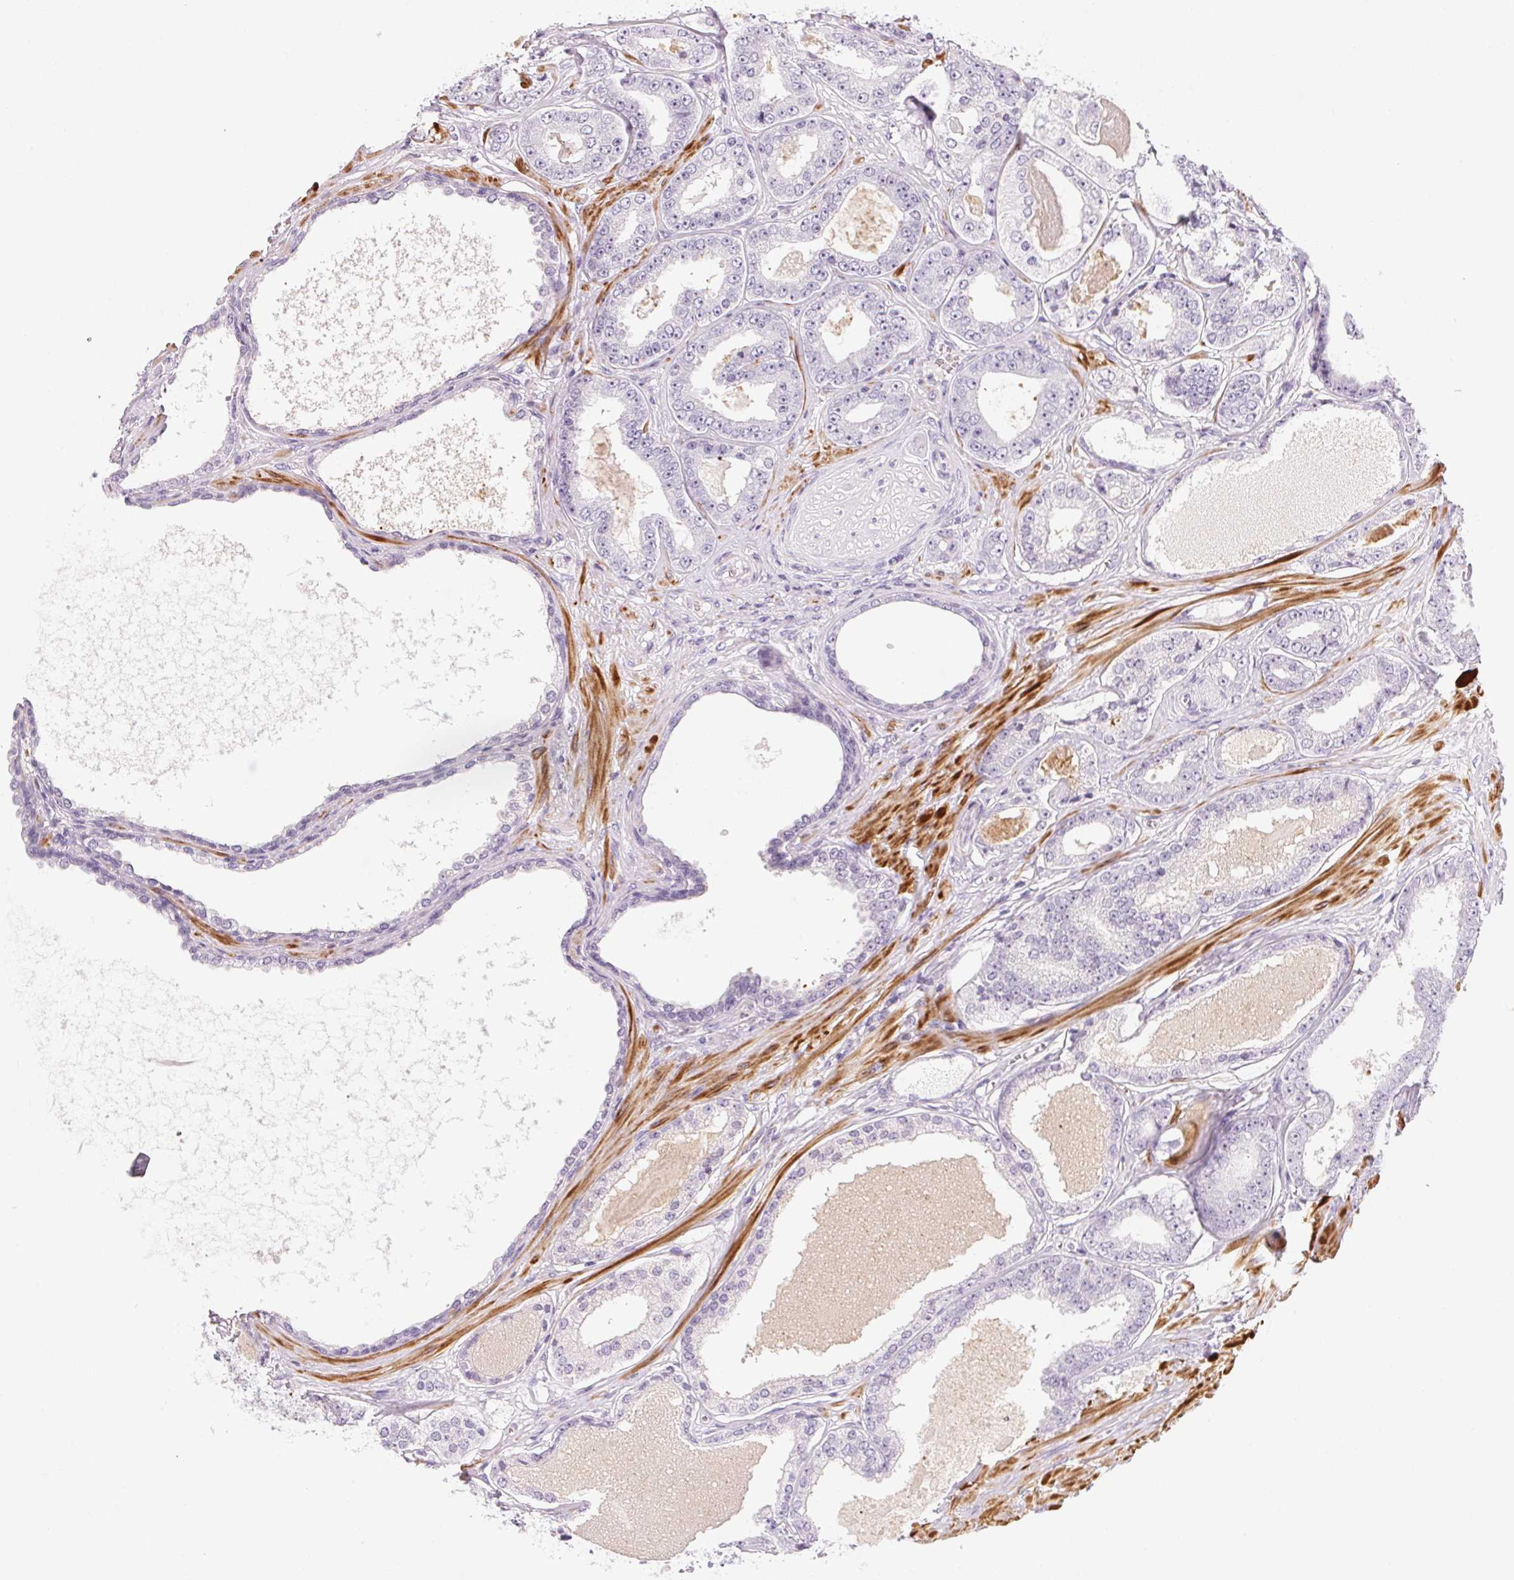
{"staining": {"intensity": "negative", "quantity": "none", "location": "none"}, "tissue": "prostate cancer", "cell_type": "Tumor cells", "image_type": "cancer", "snomed": [{"axis": "morphology", "description": "Adenocarcinoma, NOS"}, {"axis": "topography", "description": "Prostate"}], "caption": "DAB (3,3'-diaminobenzidine) immunohistochemical staining of human prostate adenocarcinoma demonstrates no significant staining in tumor cells.", "gene": "ECPAS", "patient": {"sex": "male", "age": 64}}